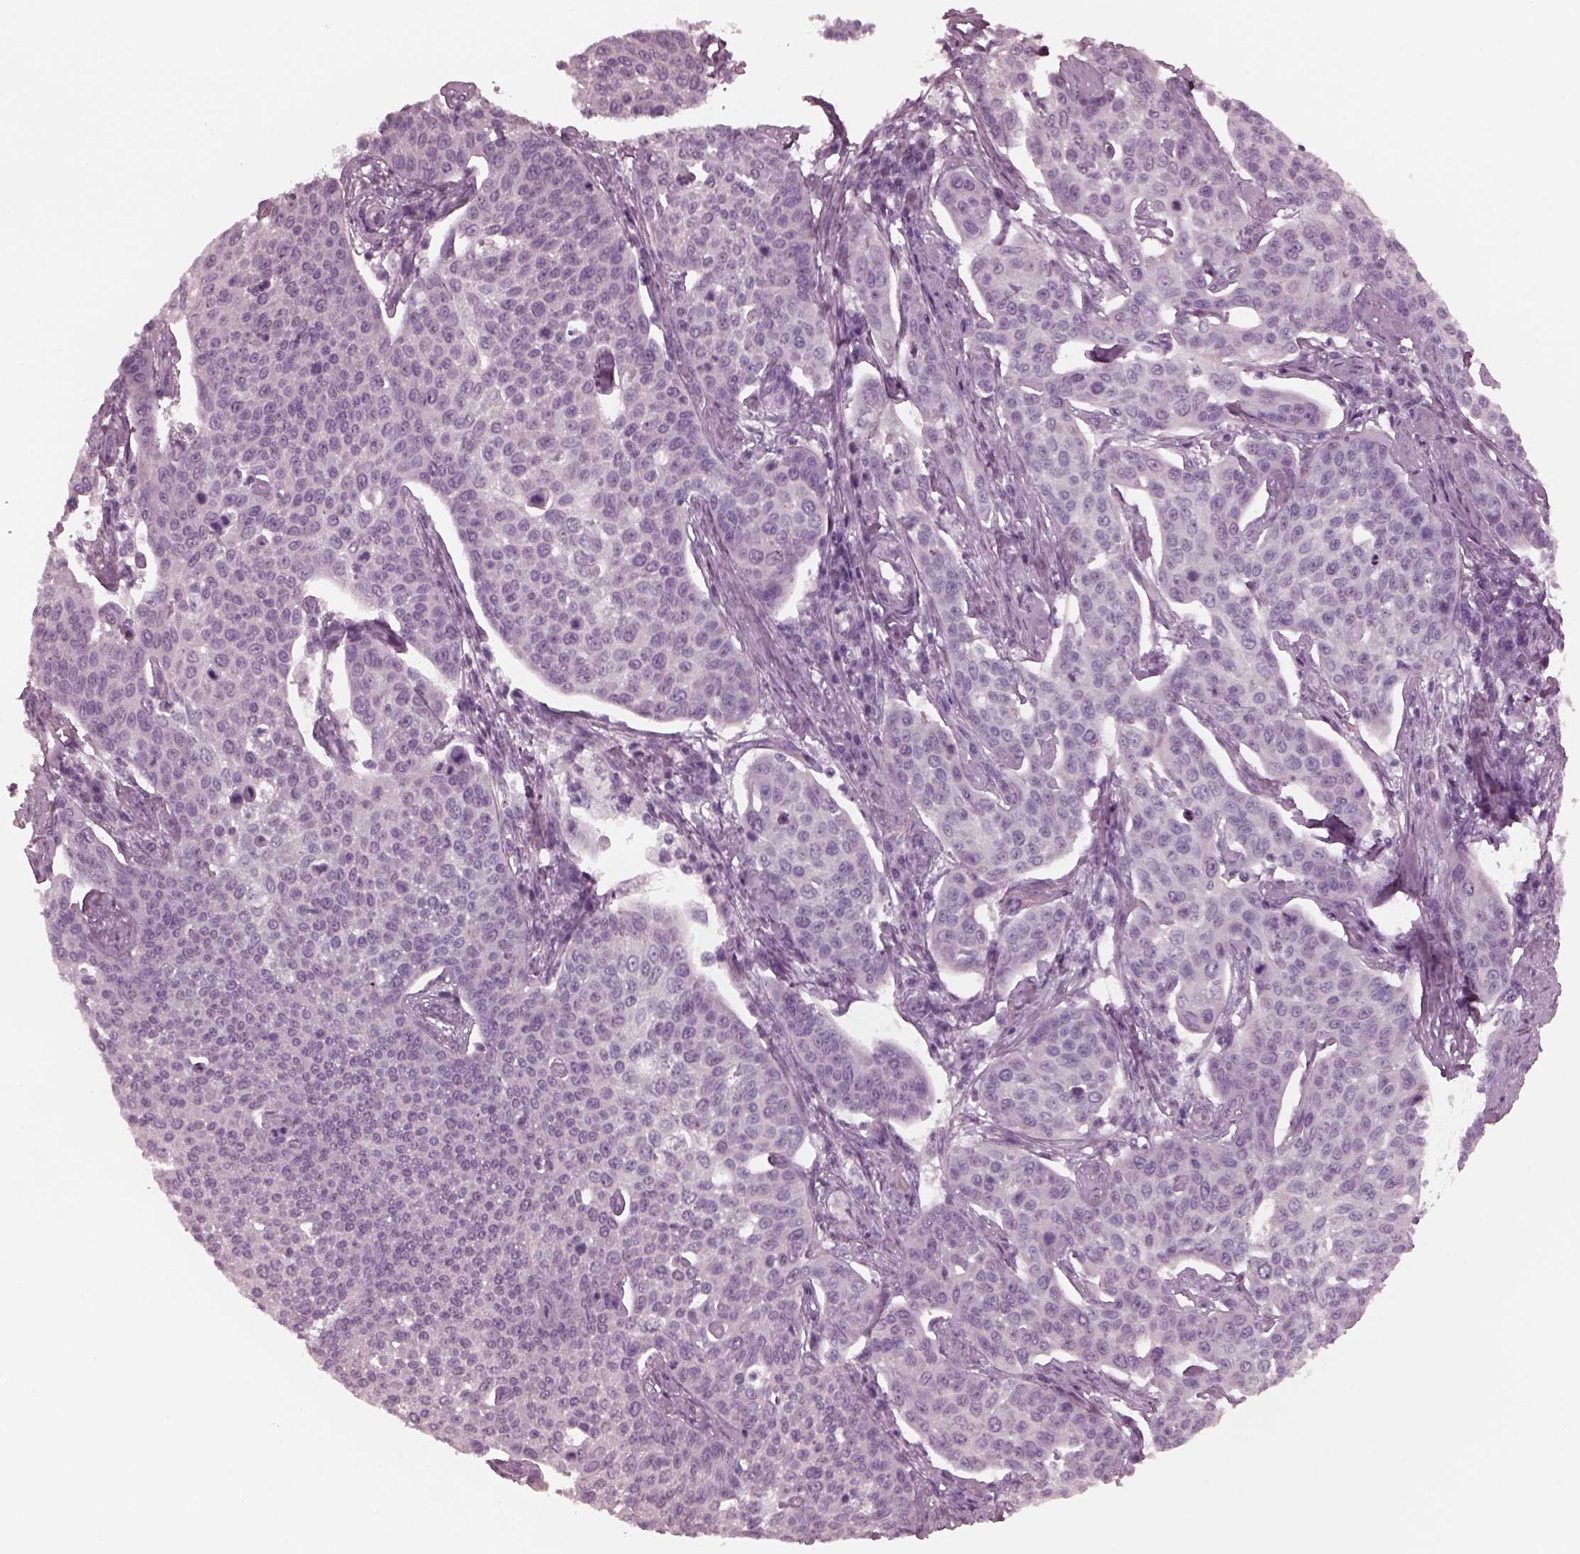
{"staining": {"intensity": "negative", "quantity": "none", "location": "none"}, "tissue": "cervical cancer", "cell_type": "Tumor cells", "image_type": "cancer", "snomed": [{"axis": "morphology", "description": "Squamous cell carcinoma, NOS"}, {"axis": "topography", "description": "Cervix"}], "caption": "This is an immunohistochemistry (IHC) photomicrograph of human squamous cell carcinoma (cervical). There is no expression in tumor cells.", "gene": "YY2", "patient": {"sex": "female", "age": 34}}